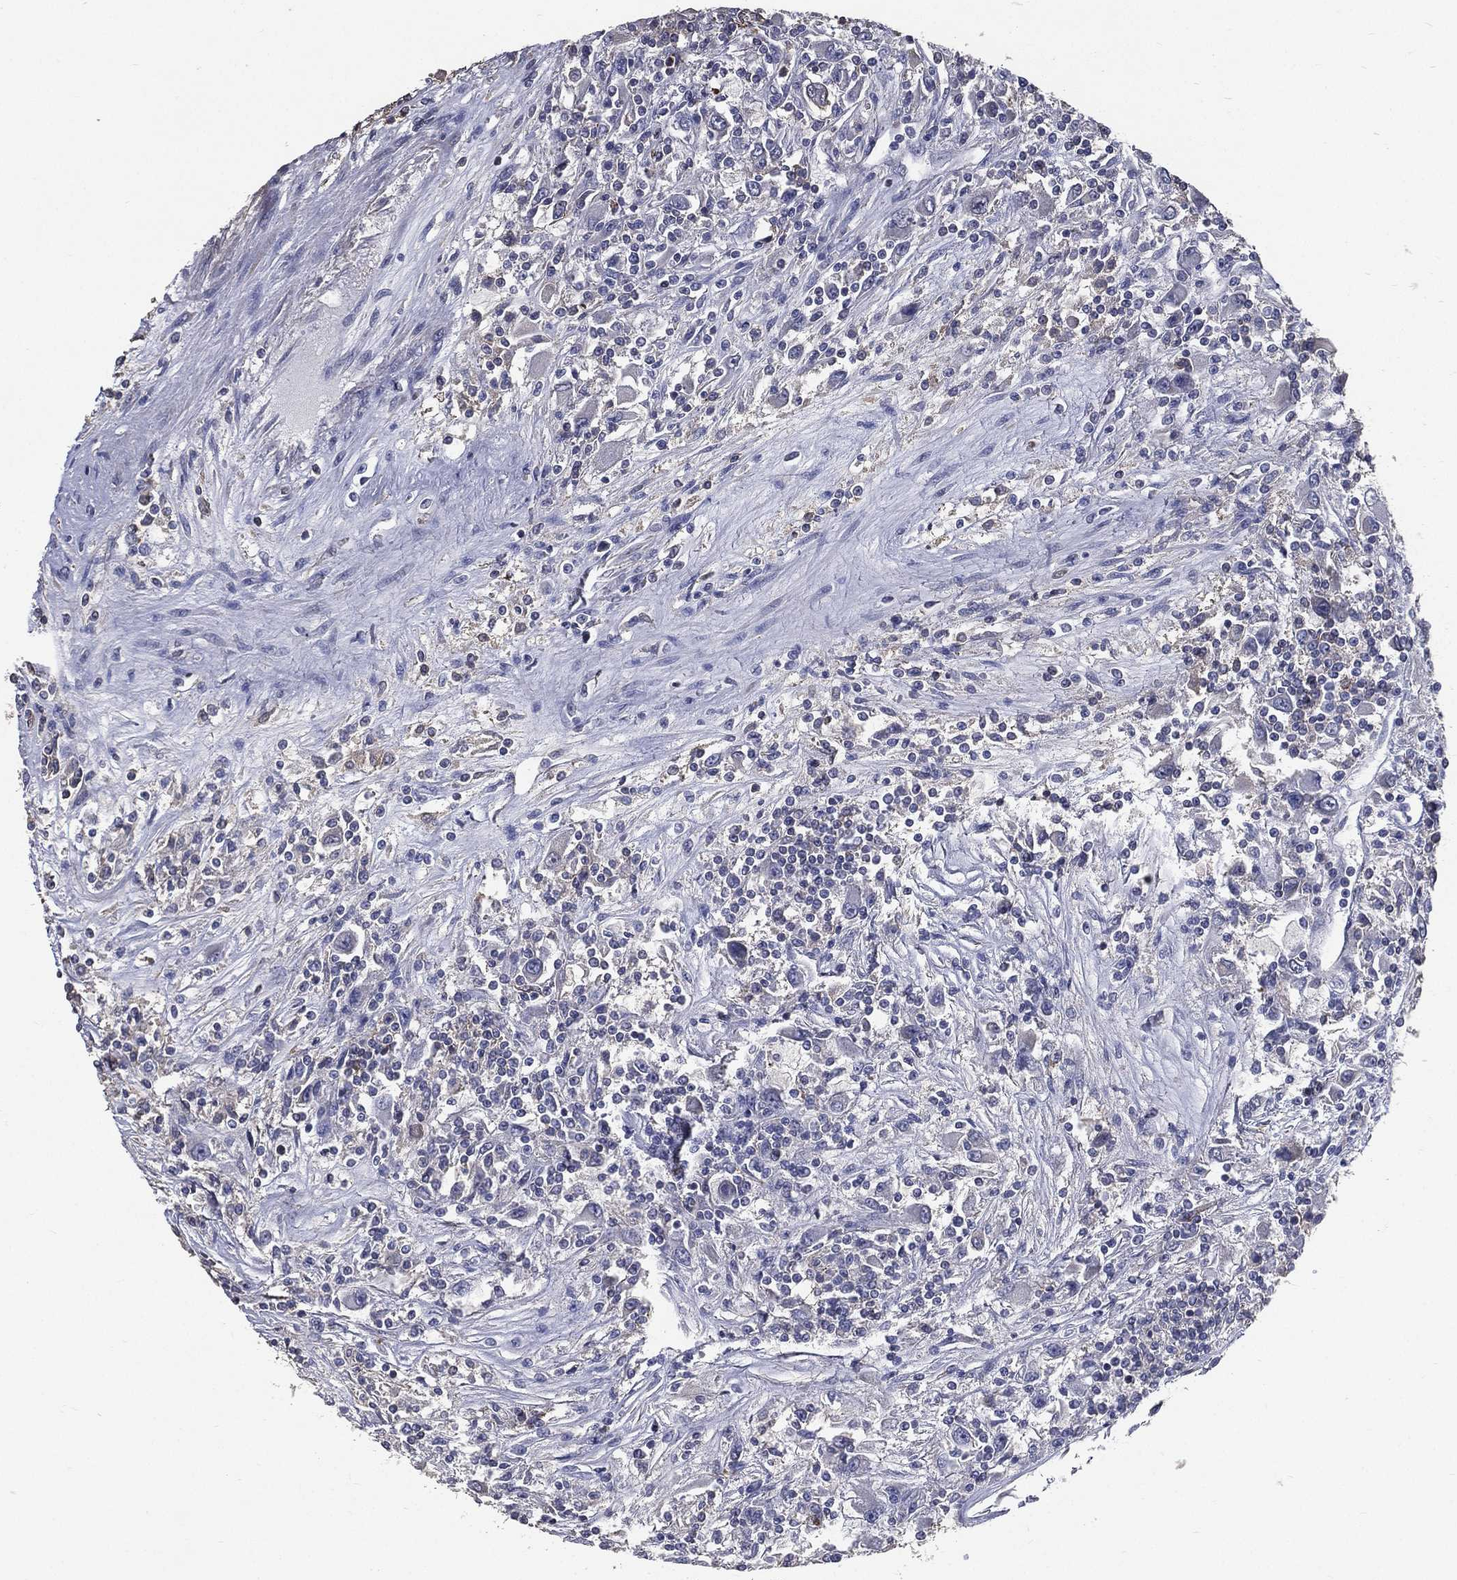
{"staining": {"intensity": "negative", "quantity": "none", "location": "none"}, "tissue": "renal cancer", "cell_type": "Tumor cells", "image_type": "cancer", "snomed": [{"axis": "morphology", "description": "Adenocarcinoma, NOS"}, {"axis": "topography", "description": "Kidney"}], "caption": "This is a micrograph of immunohistochemistry (IHC) staining of renal cancer (adenocarcinoma), which shows no expression in tumor cells.", "gene": "SERPINB2", "patient": {"sex": "female", "age": 67}}